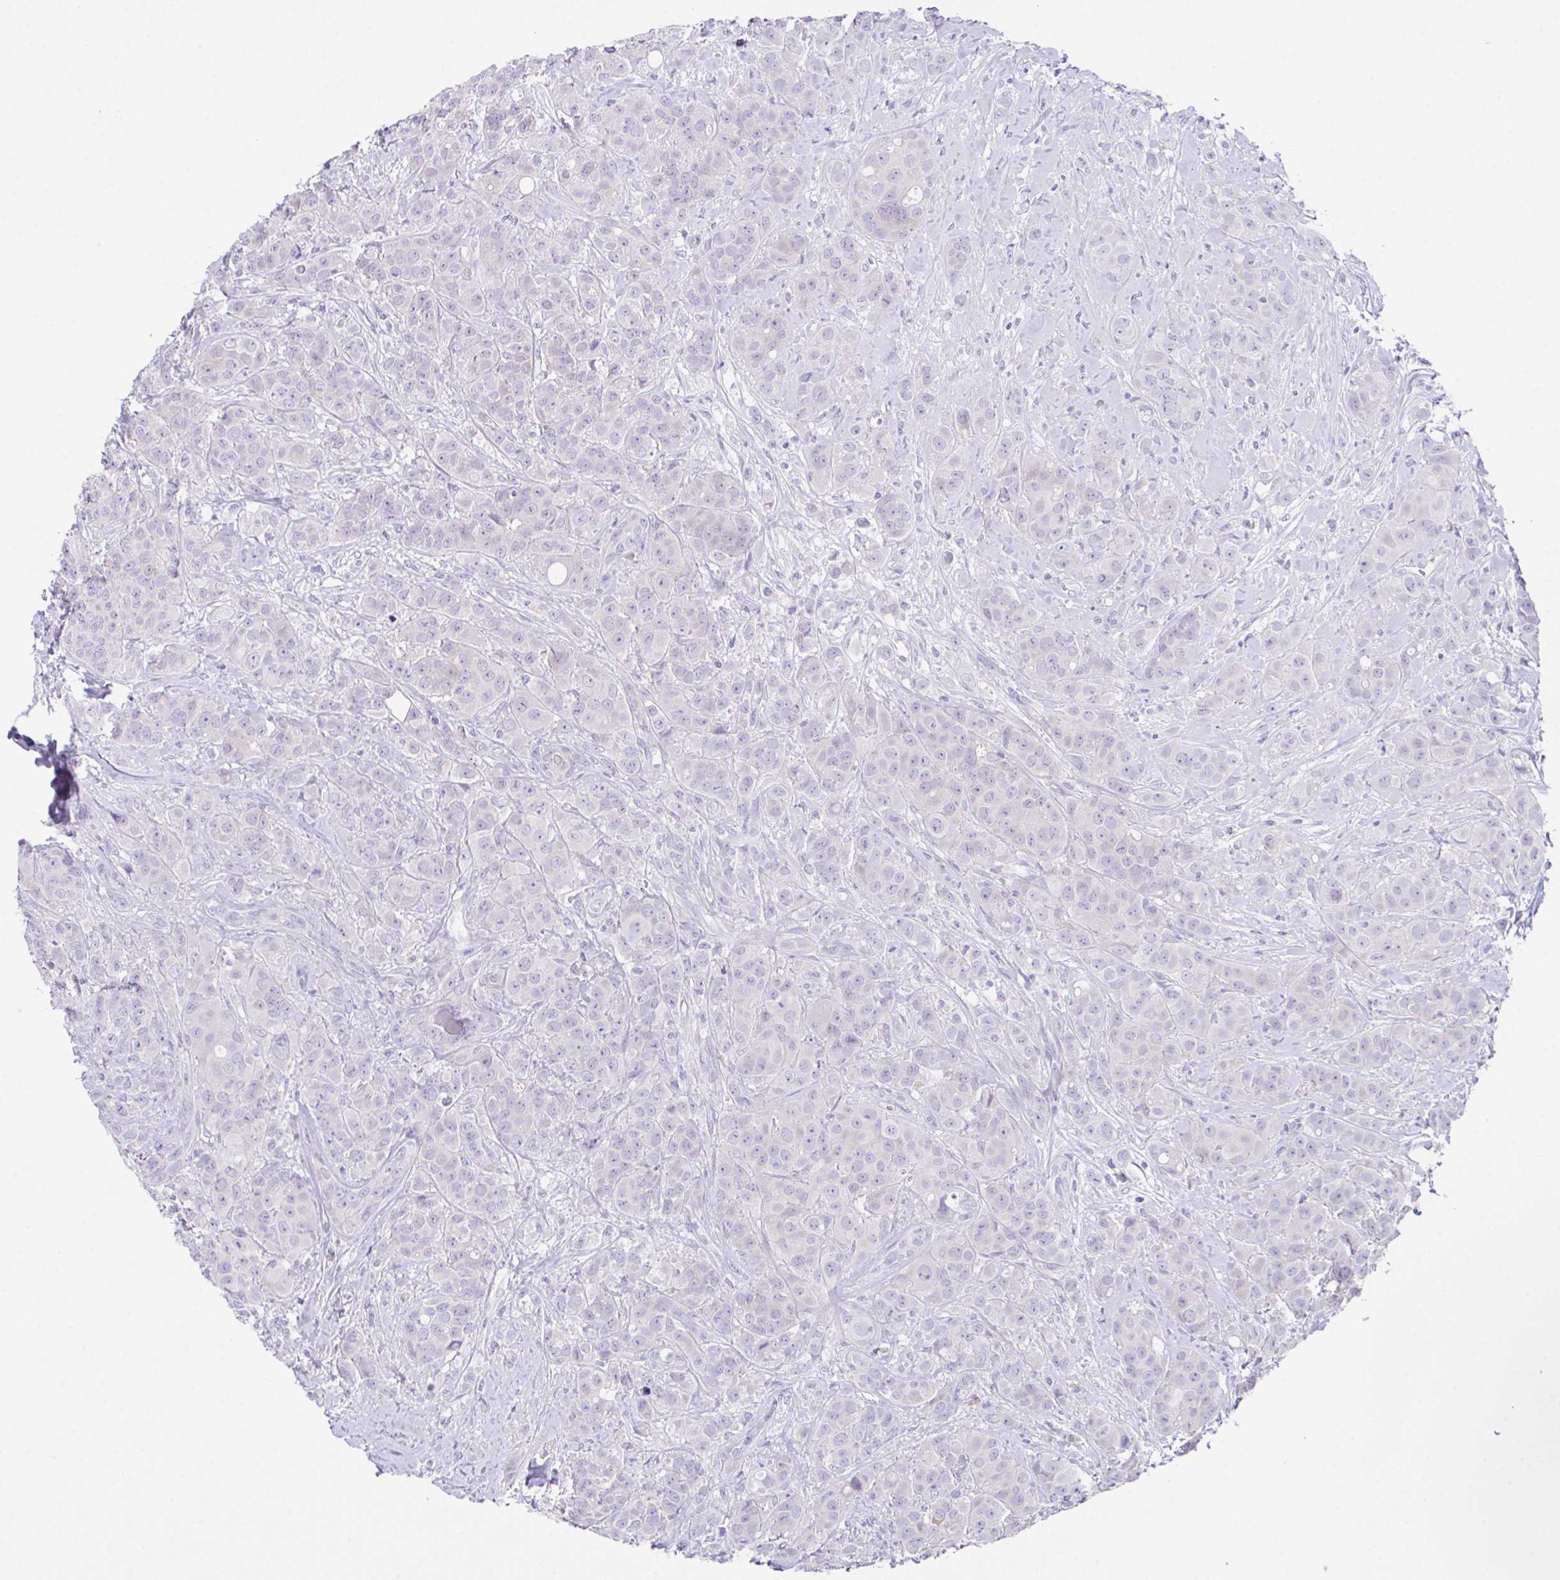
{"staining": {"intensity": "negative", "quantity": "none", "location": "none"}, "tissue": "breast cancer", "cell_type": "Tumor cells", "image_type": "cancer", "snomed": [{"axis": "morphology", "description": "Normal tissue, NOS"}, {"axis": "morphology", "description": "Duct carcinoma"}, {"axis": "topography", "description": "Breast"}], "caption": "Tumor cells show no significant staining in breast cancer.", "gene": "HACD4", "patient": {"sex": "female", "age": 43}}